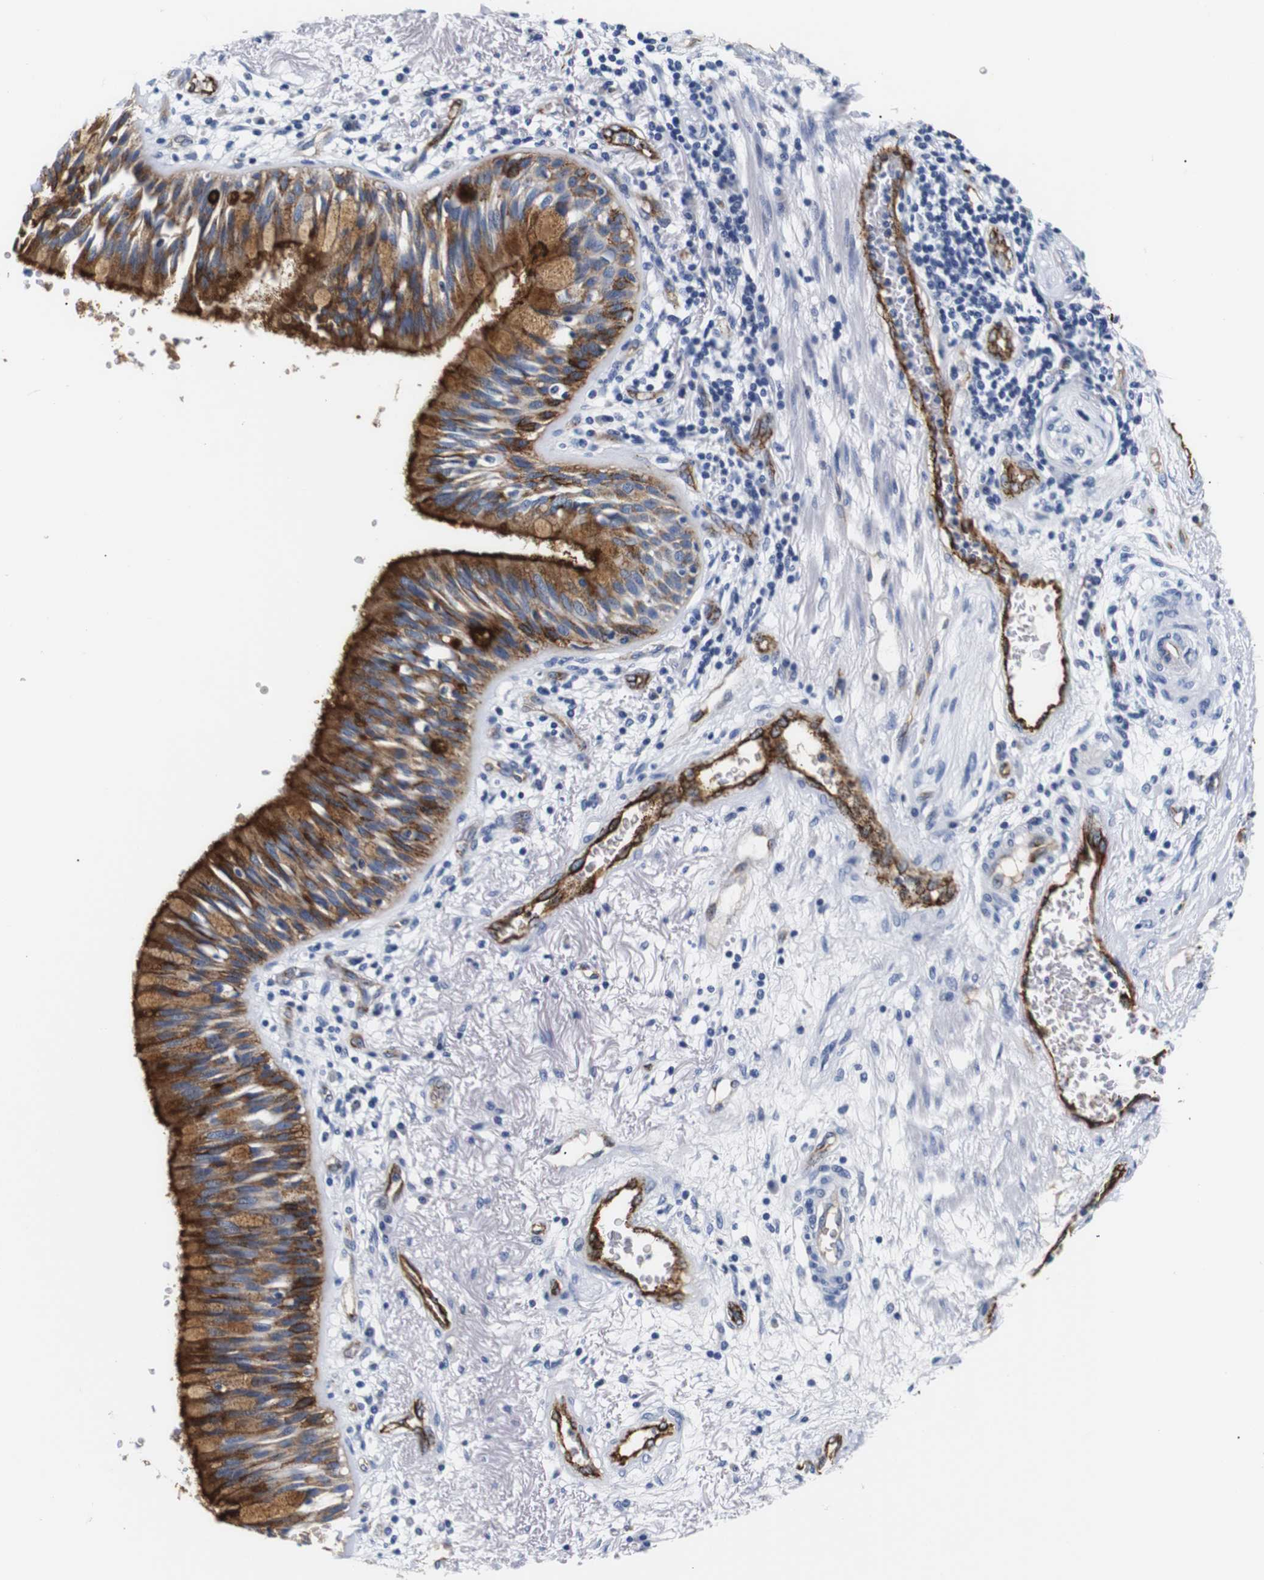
{"staining": {"intensity": "moderate", "quantity": ">75%", "location": "cytoplasmic/membranous"}, "tissue": "bronchus", "cell_type": "Respiratory epithelial cells", "image_type": "normal", "snomed": [{"axis": "morphology", "description": "Normal tissue, NOS"}, {"axis": "morphology", "description": "Adenocarcinoma, NOS"}, {"axis": "morphology", "description": "Adenocarcinoma, metastatic, NOS"}, {"axis": "topography", "description": "Lymph node"}, {"axis": "topography", "description": "Bronchus"}, {"axis": "topography", "description": "Lung"}], "caption": "Bronchus stained with DAB immunohistochemistry reveals medium levels of moderate cytoplasmic/membranous expression in about >75% of respiratory epithelial cells. The staining is performed using DAB (3,3'-diaminobenzidine) brown chromogen to label protein expression. The nuclei are counter-stained blue using hematoxylin.", "gene": "MUC4", "patient": {"sex": "female", "age": 54}}